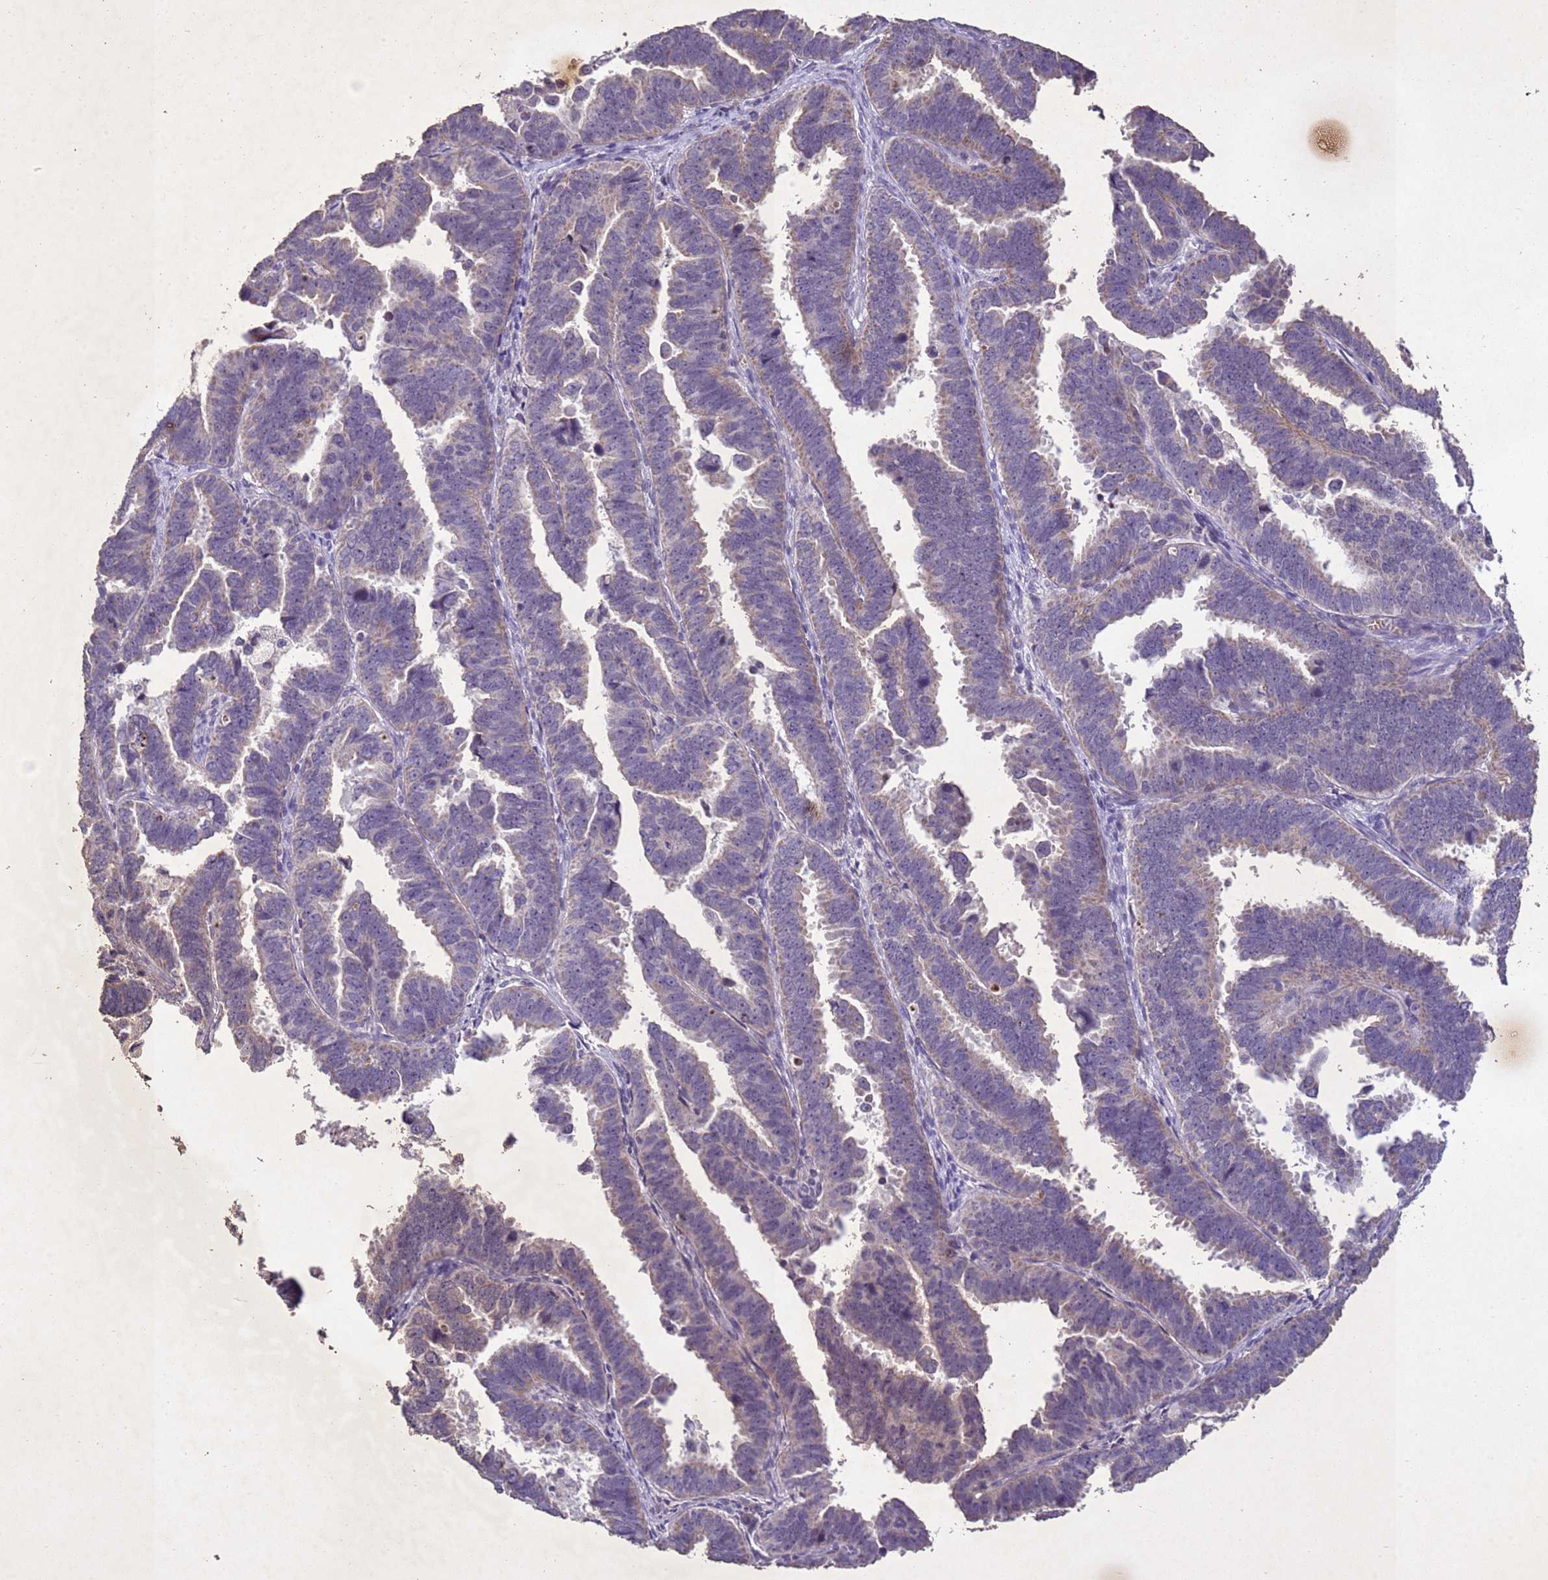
{"staining": {"intensity": "weak", "quantity": "25%-75%", "location": "cytoplasmic/membranous"}, "tissue": "endometrial cancer", "cell_type": "Tumor cells", "image_type": "cancer", "snomed": [{"axis": "morphology", "description": "Adenocarcinoma, NOS"}, {"axis": "topography", "description": "Endometrium"}], "caption": "Tumor cells reveal low levels of weak cytoplasmic/membranous positivity in approximately 25%-75% of cells in human endometrial adenocarcinoma. (Stains: DAB (3,3'-diaminobenzidine) in brown, nuclei in blue, Microscopy: brightfield microscopy at high magnification).", "gene": "NLRP11", "patient": {"sex": "female", "age": 75}}